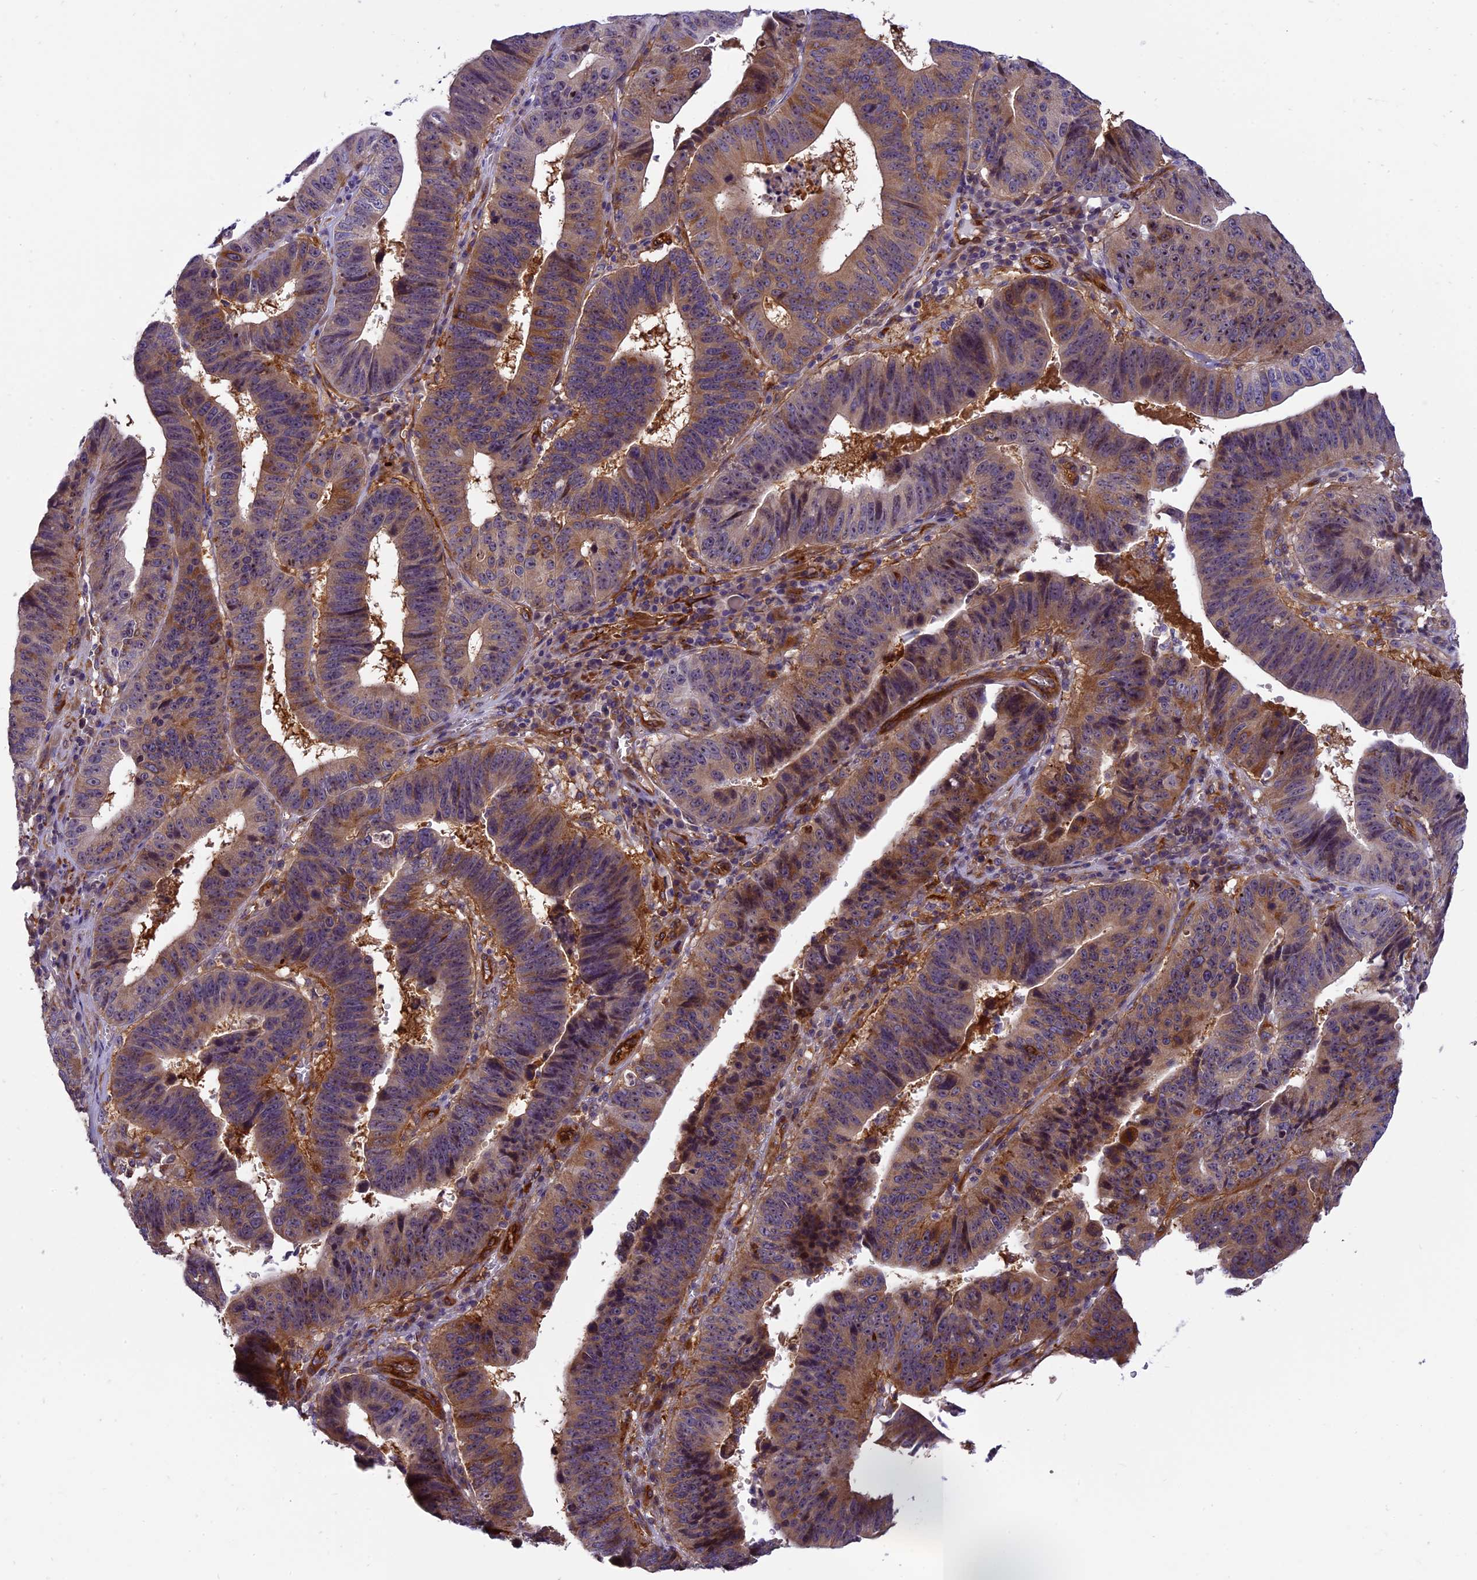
{"staining": {"intensity": "moderate", "quantity": ">75%", "location": "cytoplasmic/membranous"}, "tissue": "stomach cancer", "cell_type": "Tumor cells", "image_type": "cancer", "snomed": [{"axis": "morphology", "description": "Adenocarcinoma, NOS"}, {"axis": "topography", "description": "Stomach"}], "caption": "Immunohistochemical staining of stomach adenocarcinoma shows medium levels of moderate cytoplasmic/membranous positivity in approximately >75% of tumor cells. (Brightfield microscopy of DAB IHC at high magnification).", "gene": "EHBP1L1", "patient": {"sex": "male", "age": 59}}